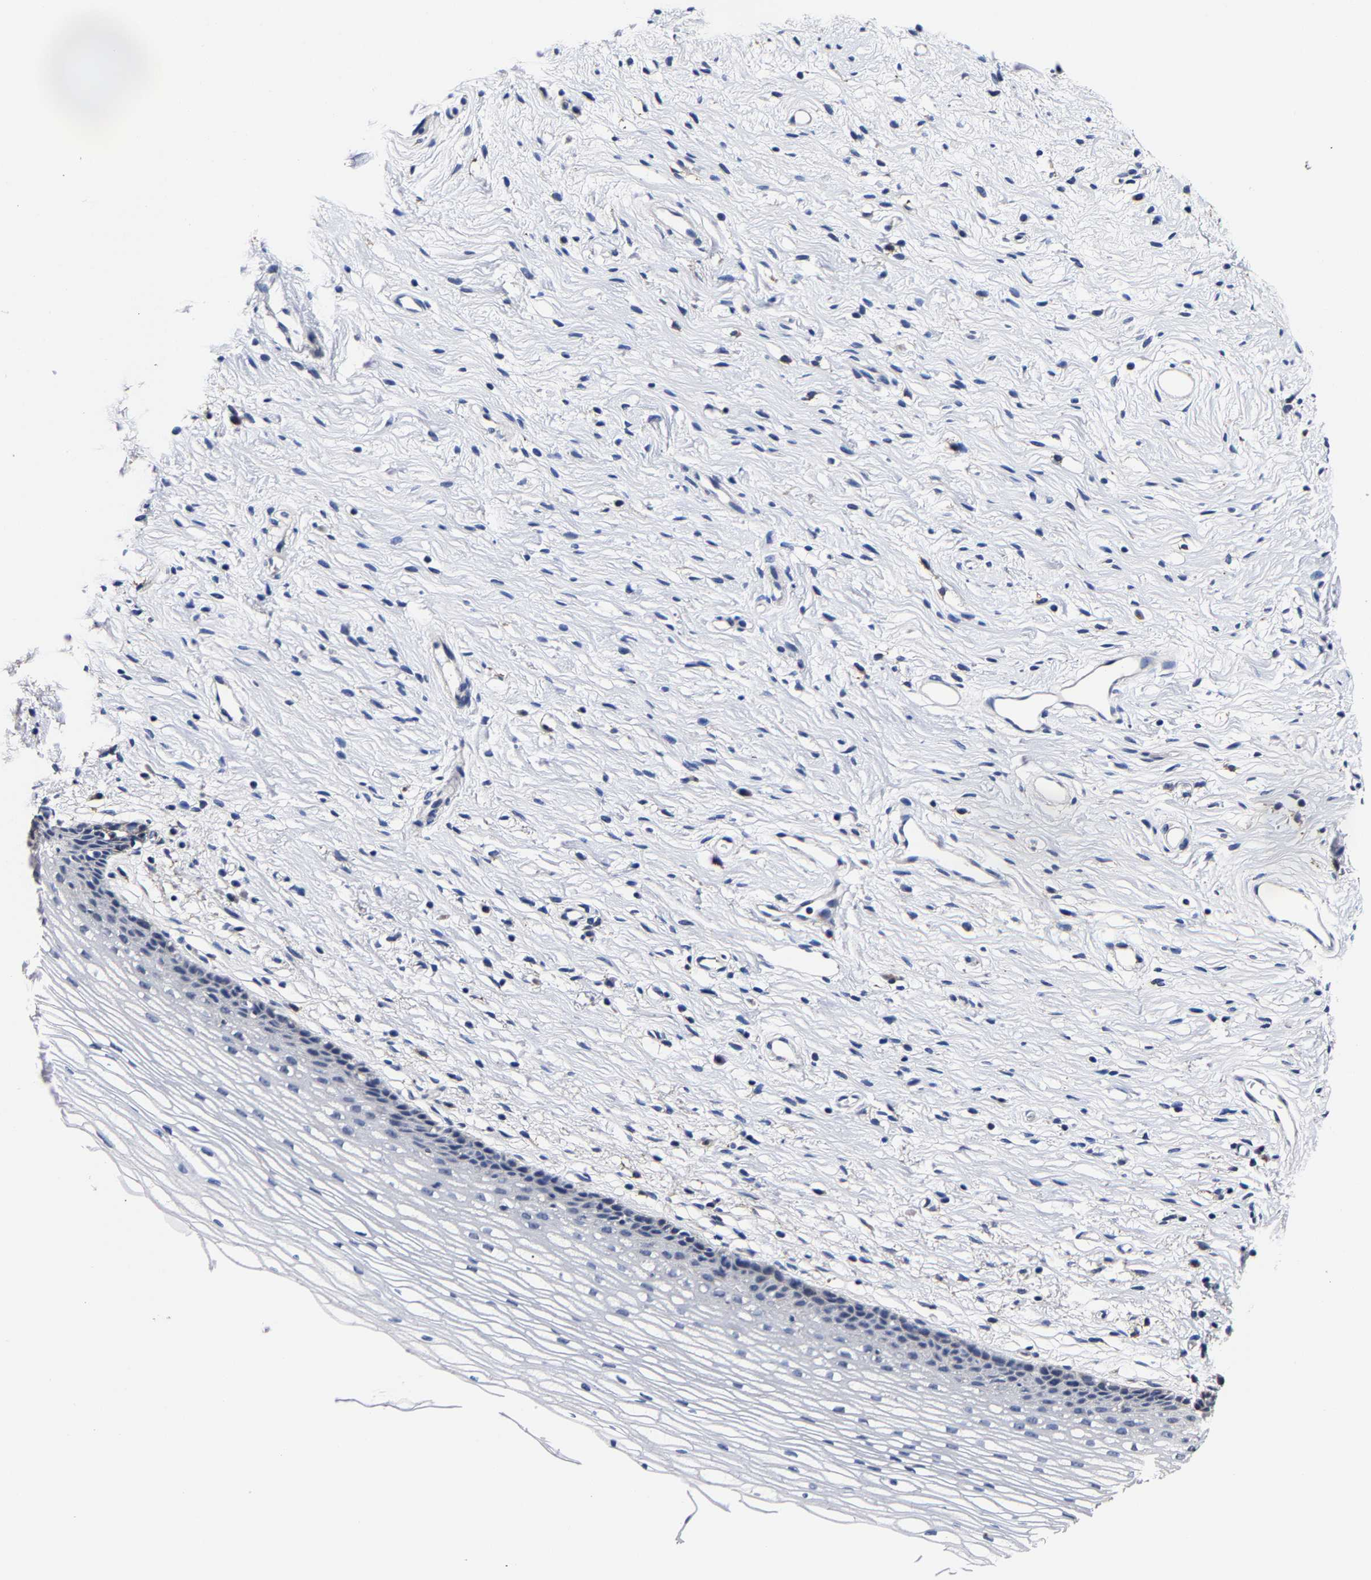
{"staining": {"intensity": "weak", "quantity": "<25%", "location": "cytoplasmic/membranous"}, "tissue": "cervix", "cell_type": "Glandular cells", "image_type": "normal", "snomed": [{"axis": "morphology", "description": "Normal tissue, NOS"}, {"axis": "topography", "description": "Cervix"}], "caption": "Histopathology image shows no protein expression in glandular cells of normal cervix.", "gene": "AASS", "patient": {"sex": "female", "age": 77}}